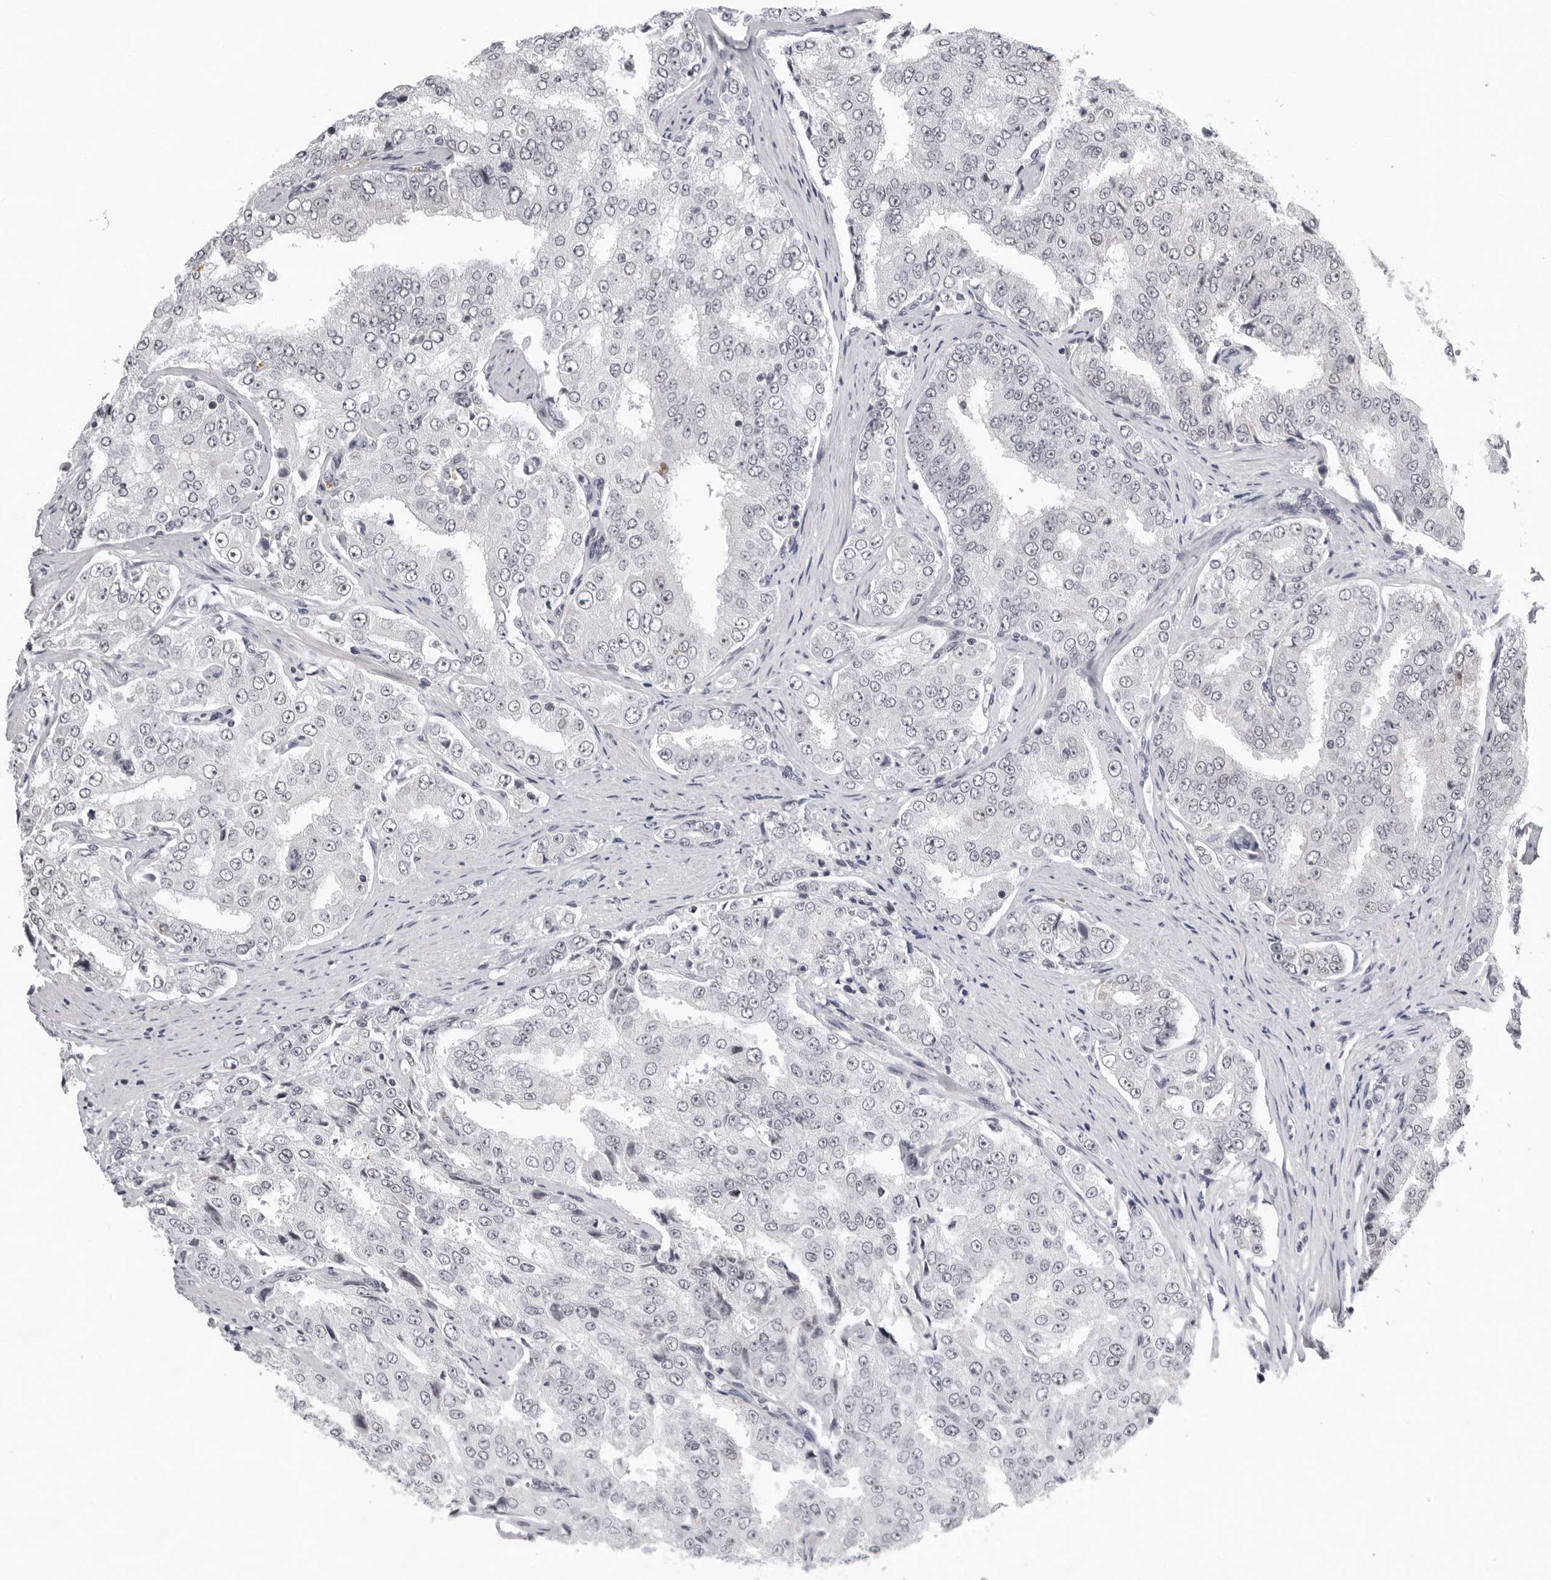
{"staining": {"intensity": "weak", "quantity": "25%-75%", "location": "nuclear"}, "tissue": "prostate cancer", "cell_type": "Tumor cells", "image_type": "cancer", "snomed": [{"axis": "morphology", "description": "Adenocarcinoma, High grade"}, {"axis": "topography", "description": "Prostate"}], "caption": "This histopathology image reveals prostate cancer (adenocarcinoma (high-grade)) stained with immunohistochemistry (IHC) to label a protein in brown. The nuclear of tumor cells show weak positivity for the protein. Nuclei are counter-stained blue.", "gene": "USP1", "patient": {"sex": "male", "age": 58}}